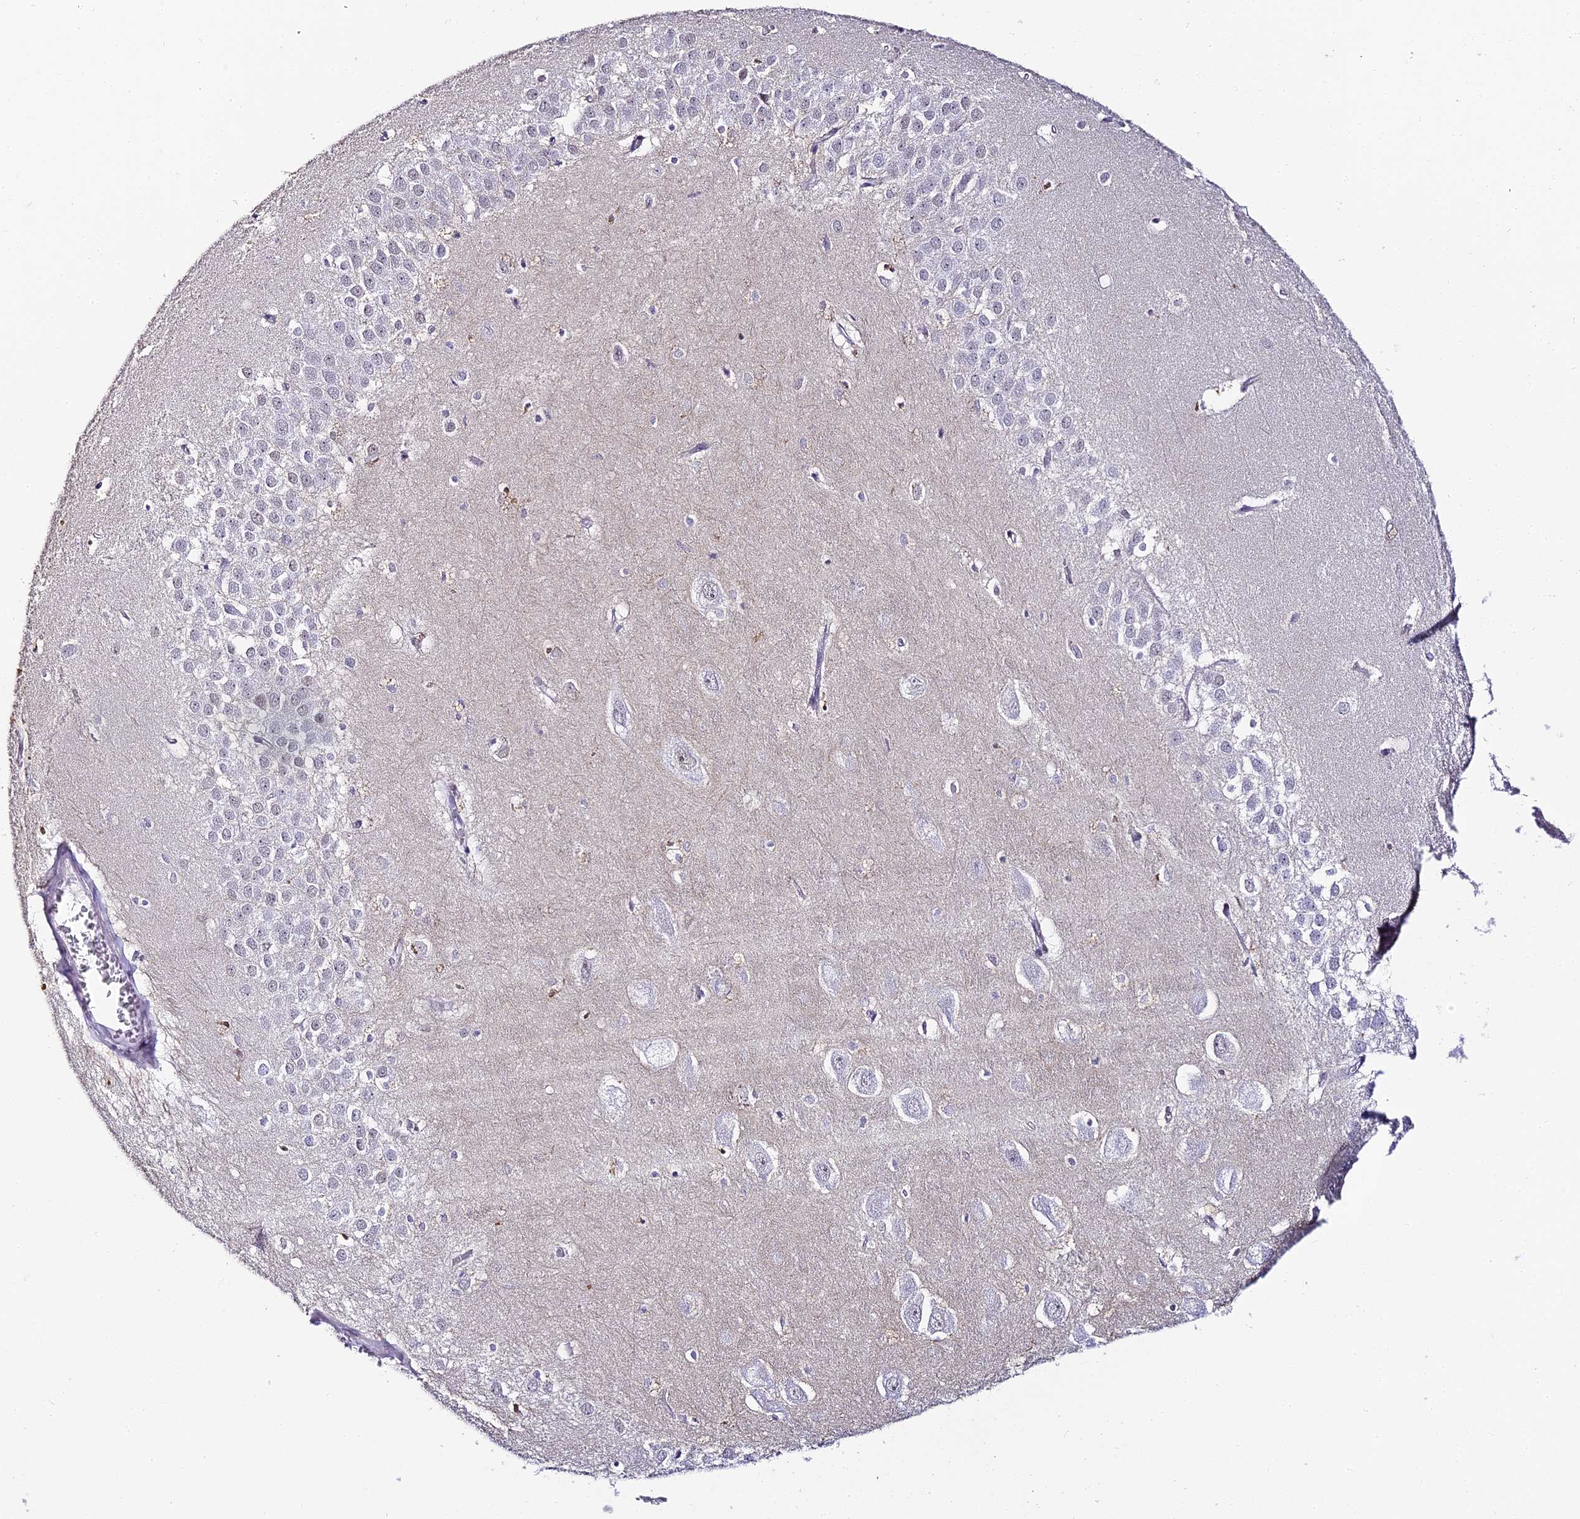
{"staining": {"intensity": "negative", "quantity": "none", "location": "none"}, "tissue": "hippocampus", "cell_type": "Glial cells", "image_type": "normal", "snomed": [{"axis": "morphology", "description": "Normal tissue, NOS"}, {"axis": "topography", "description": "Hippocampus"}], "caption": "High power microscopy image of an immunohistochemistry (IHC) micrograph of normal hippocampus, revealing no significant staining in glial cells.", "gene": "ABHD14A", "patient": {"sex": "female", "age": 64}}